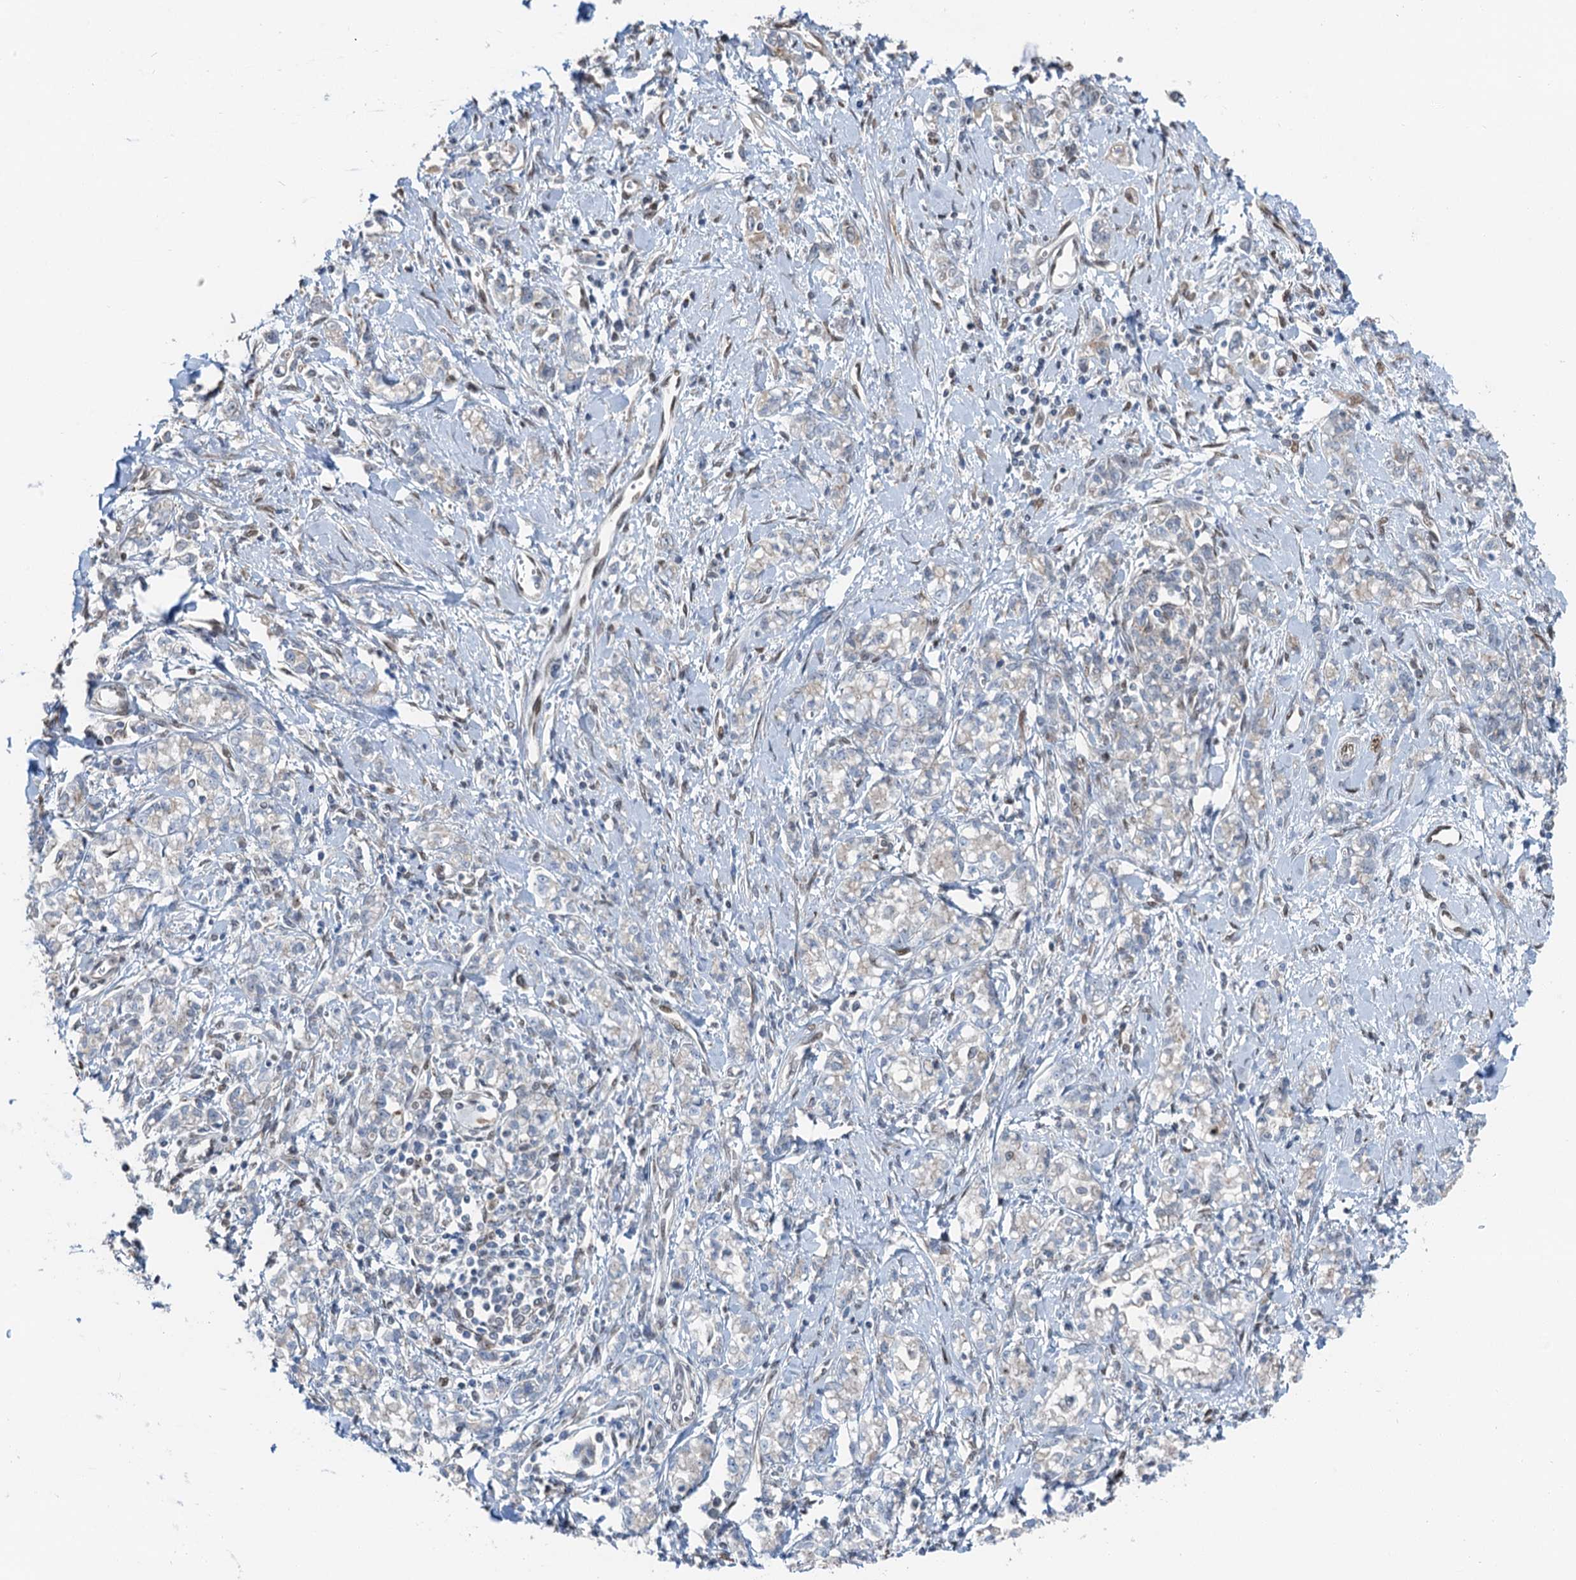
{"staining": {"intensity": "negative", "quantity": "none", "location": "none"}, "tissue": "stomach cancer", "cell_type": "Tumor cells", "image_type": "cancer", "snomed": [{"axis": "morphology", "description": "Adenocarcinoma, NOS"}, {"axis": "topography", "description": "Stomach"}], "caption": "The image shows no significant positivity in tumor cells of stomach cancer (adenocarcinoma). The staining was performed using DAB to visualize the protein expression in brown, while the nuclei were stained in blue with hematoxylin (Magnification: 20x).", "gene": "CFDP1", "patient": {"sex": "female", "age": 76}}